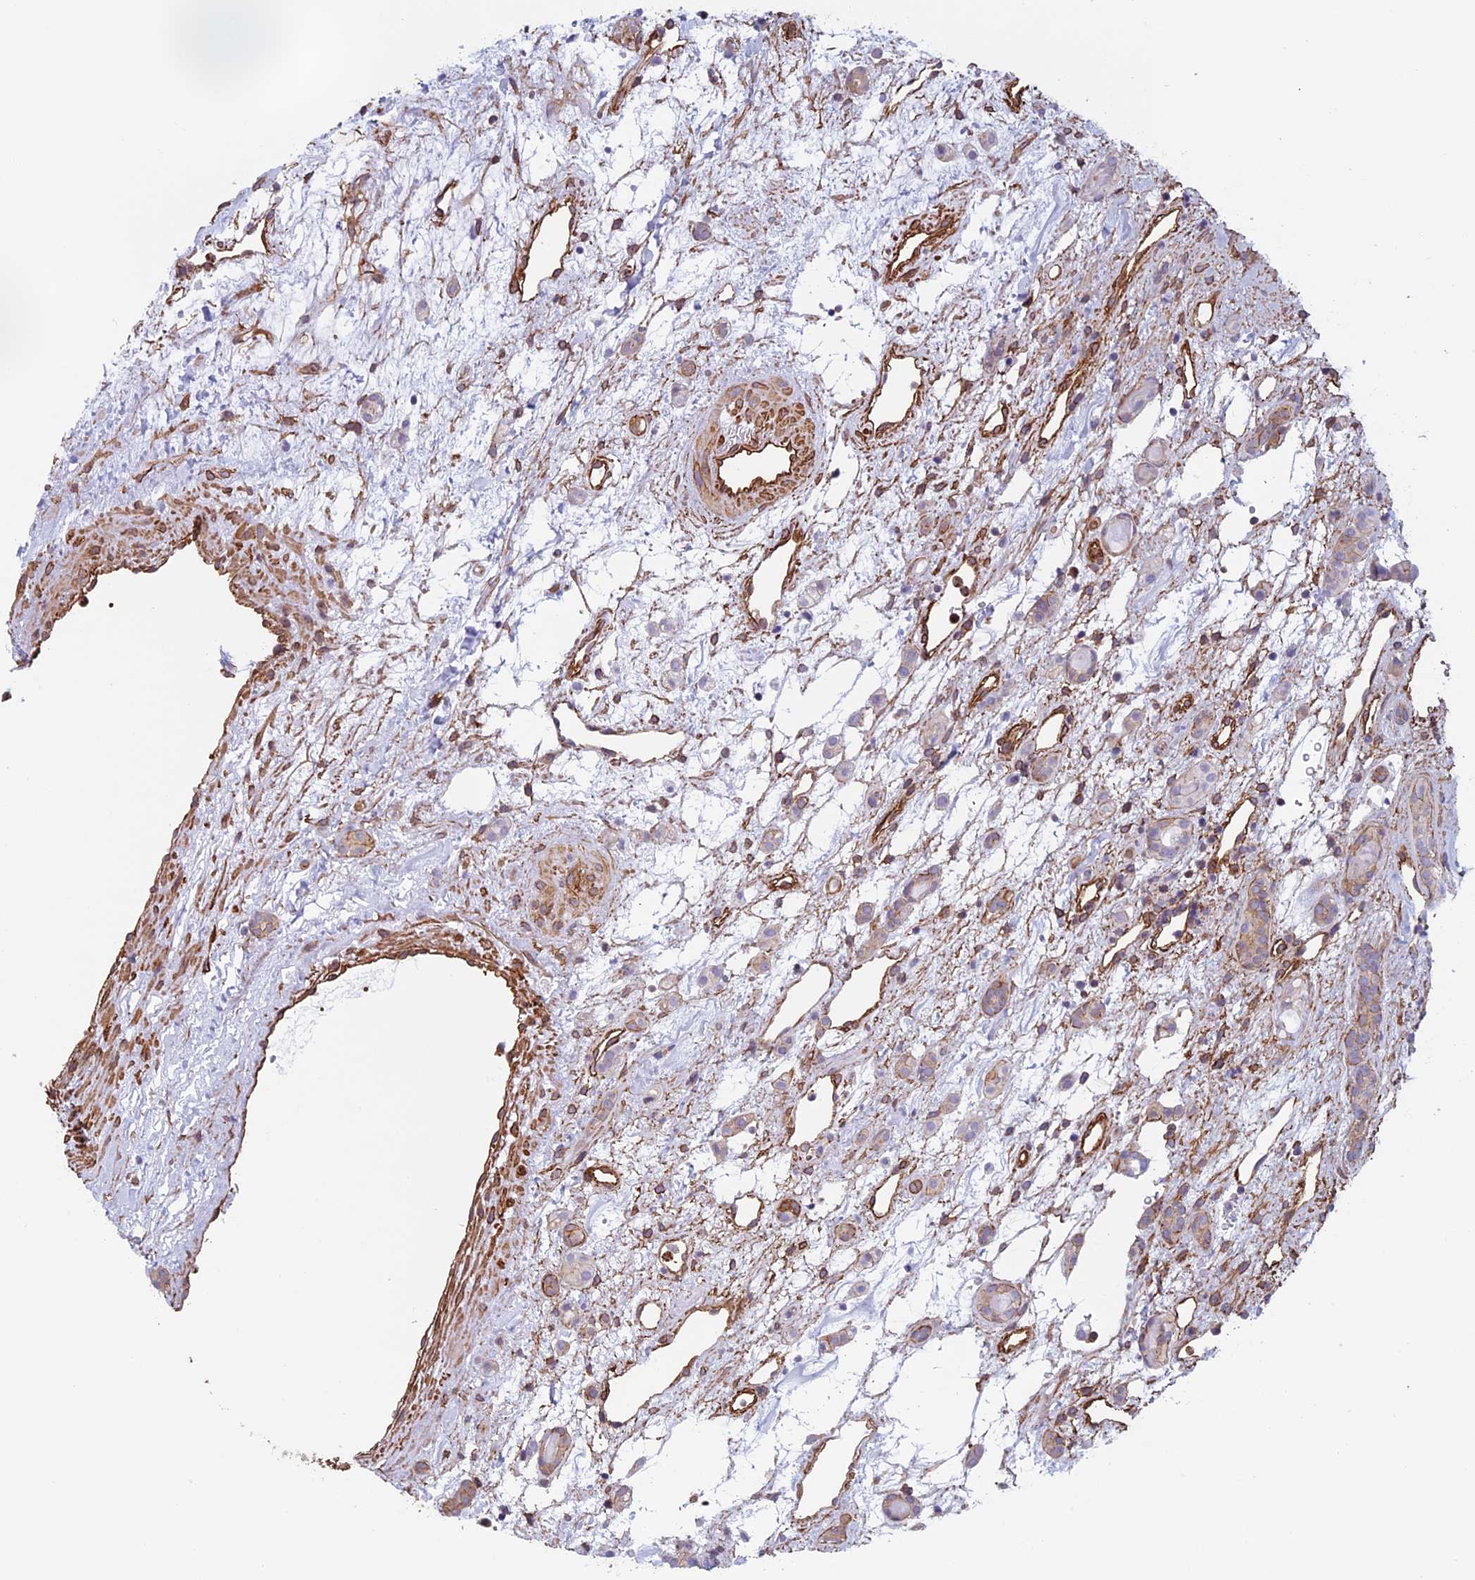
{"staining": {"intensity": "negative", "quantity": "none", "location": "none"}, "tissue": "renal cancer", "cell_type": "Tumor cells", "image_type": "cancer", "snomed": [{"axis": "morphology", "description": "Adenocarcinoma, NOS"}, {"axis": "topography", "description": "Kidney"}], "caption": "This is an immunohistochemistry photomicrograph of human renal cancer (adenocarcinoma). There is no expression in tumor cells.", "gene": "ANGPTL2", "patient": {"sex": "female", "age": 60}}